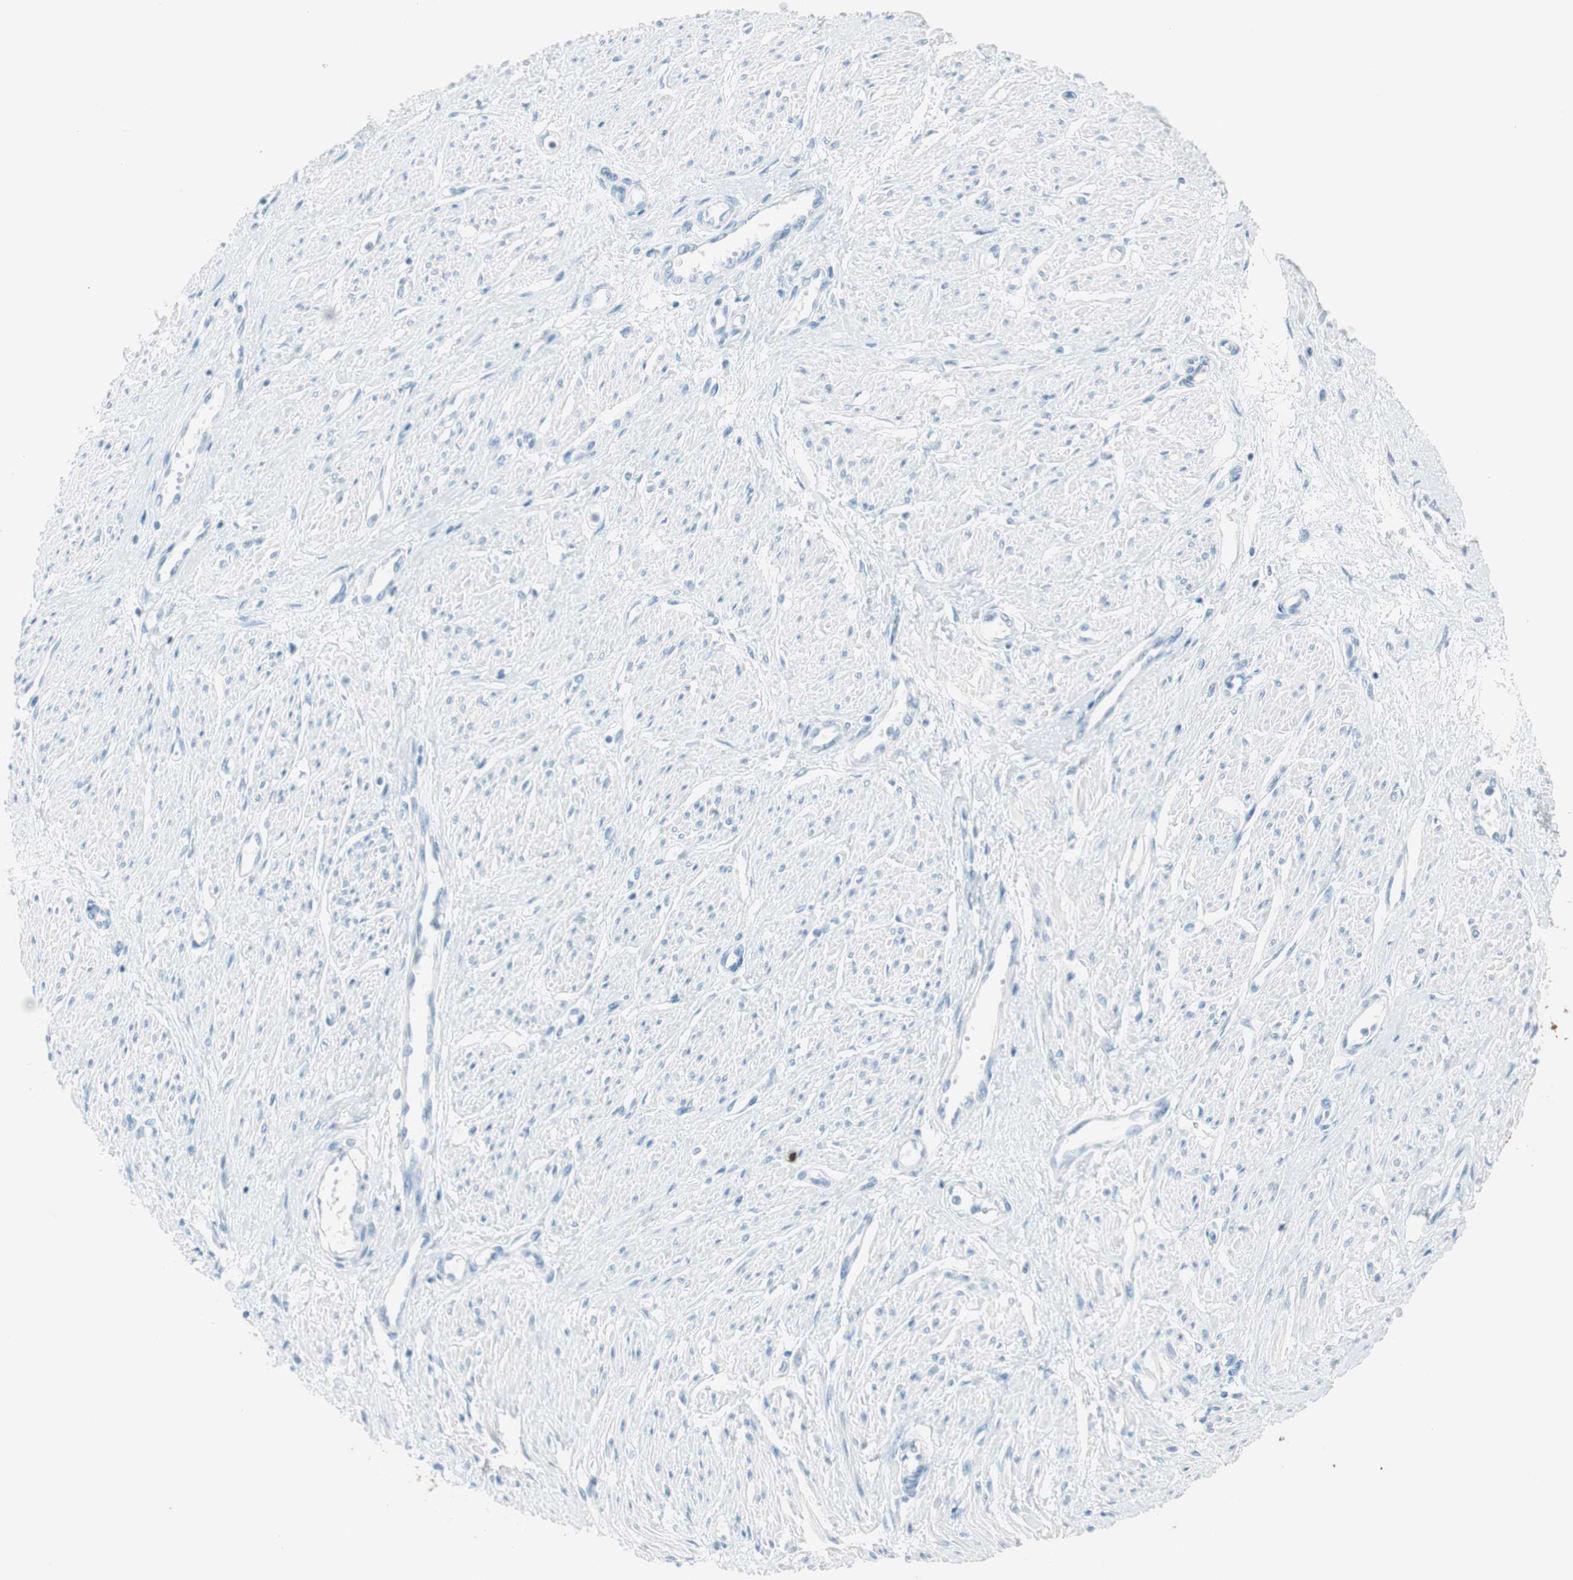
{"staining": {"intensity": "negative", "quantity": "none", "location": "none"}, "tissue": "smooth muscle", "cell_type": "Smooth muscle cells", "image_type": "normal", "snomed": [{"axis": "morphology", "description": "Normal tissue, NOS"}, {"axis": "topography", "description": "Smooth muscle"}, {"axis": "topography", "description": "Uterus"}], "caption": "IHC of benign smooth muscle reveals no staining in smooth muscle cells. Brightfield microscopy of immunohistochemistry stained with DAB (3,3'-diaminobenzidine) (brown) and hematoxylin (blue), captured at high magnification.", "gene": "TNFRSF13C", "patient": {"sex": "female", "age": 39}}